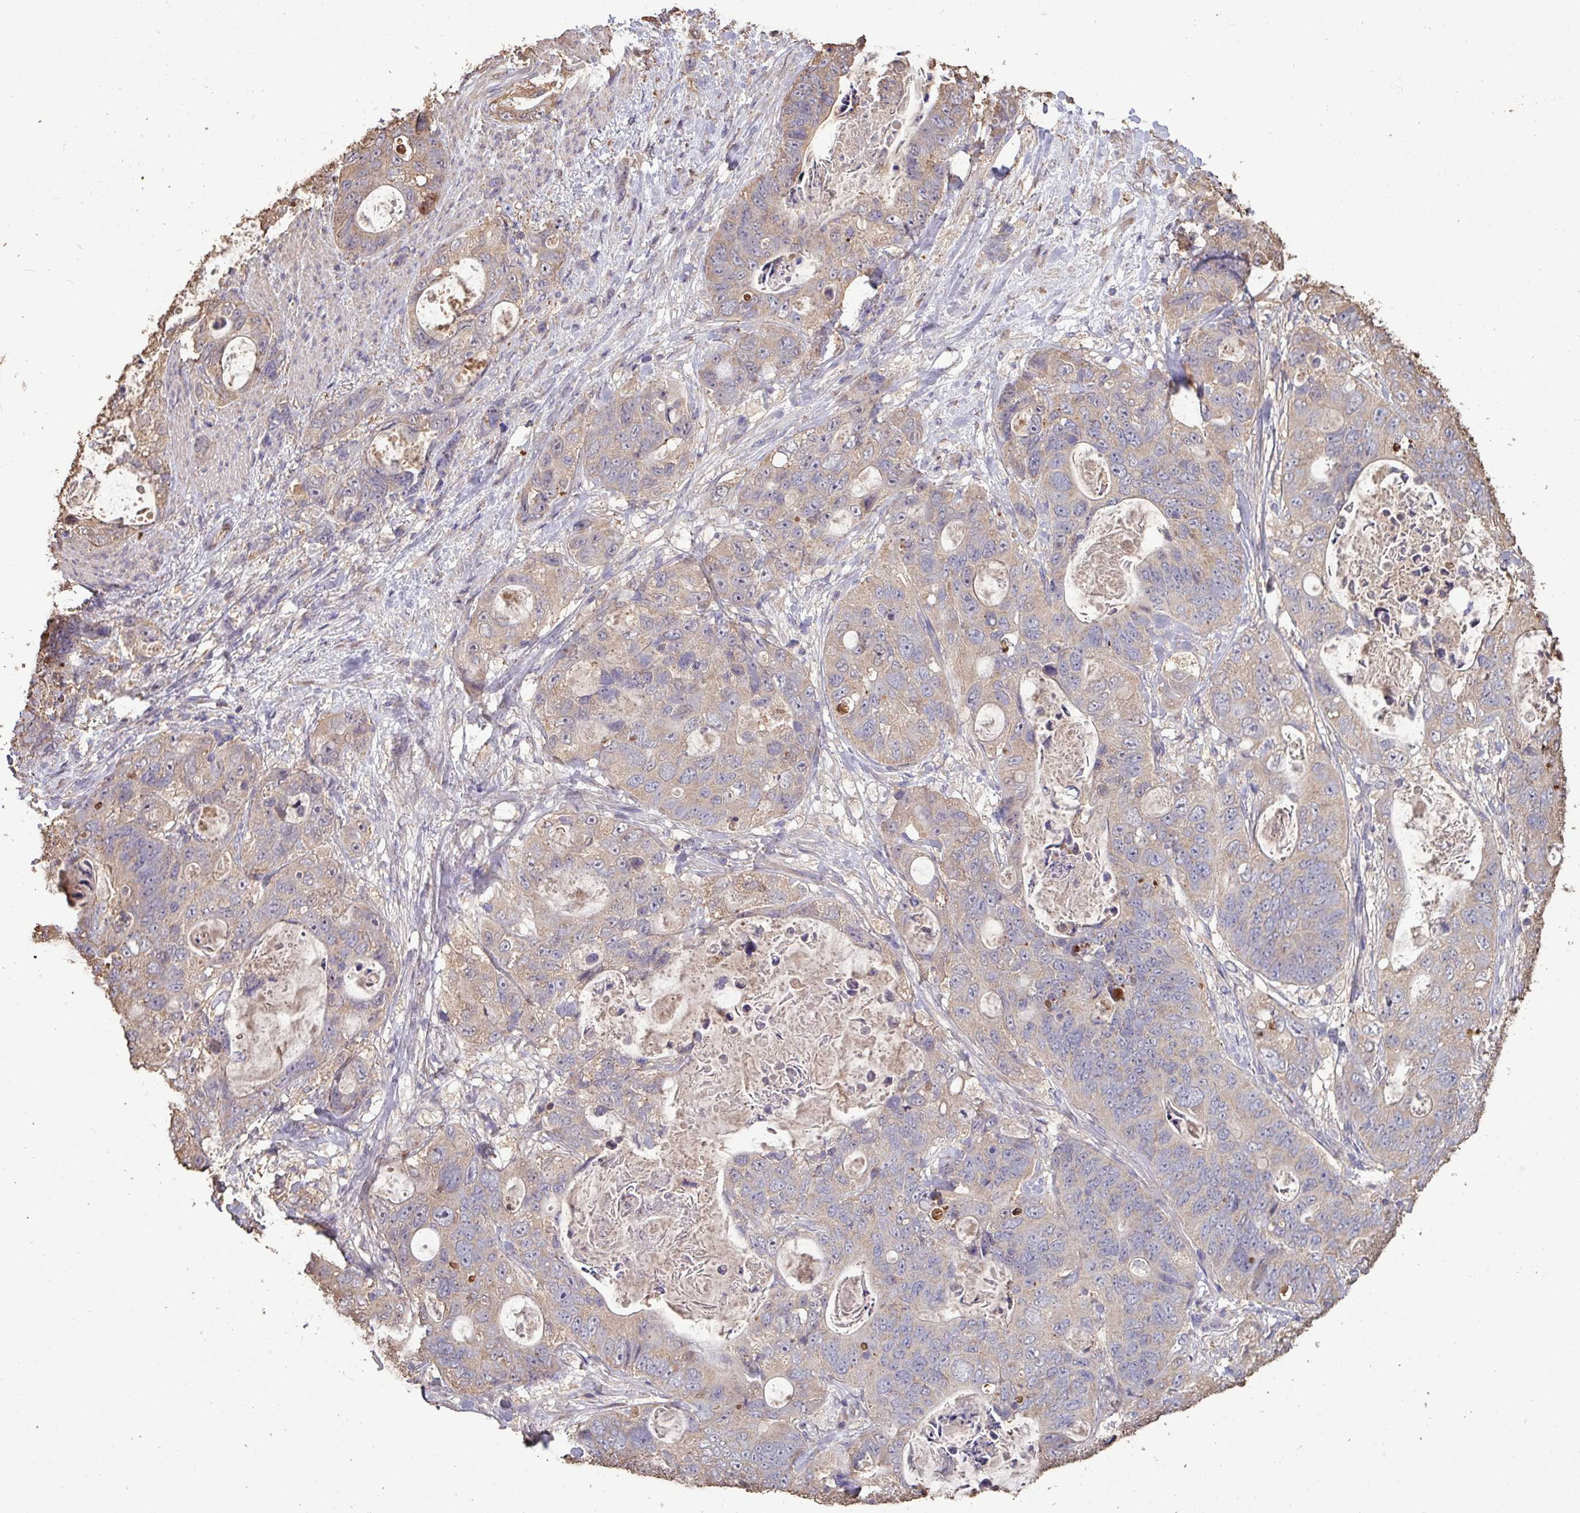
{"staining": {"intensity": "weak", "quantity": "25%-75%", "location": "cytoplasmic/membranous"}, "tissue": "stomach cancer", "cell_type": "Tumor cells", "image_type": "cancer", "snomed": [{"axis": "morphology", "description": "Normal tissue, NOS"}, {"axis": "morphology", "description": "Adenocarcinoma, NOS"}, {"axis": "topography", "description": "Stomach"}], "caption": "Protein staining of stomach cancer tissue reveals weak cytoplasmic/membranous staining in about 25%-75% of tumor cells.", "gene": "CAMK2B", "patient": {"sex": "female", "age": 89}}